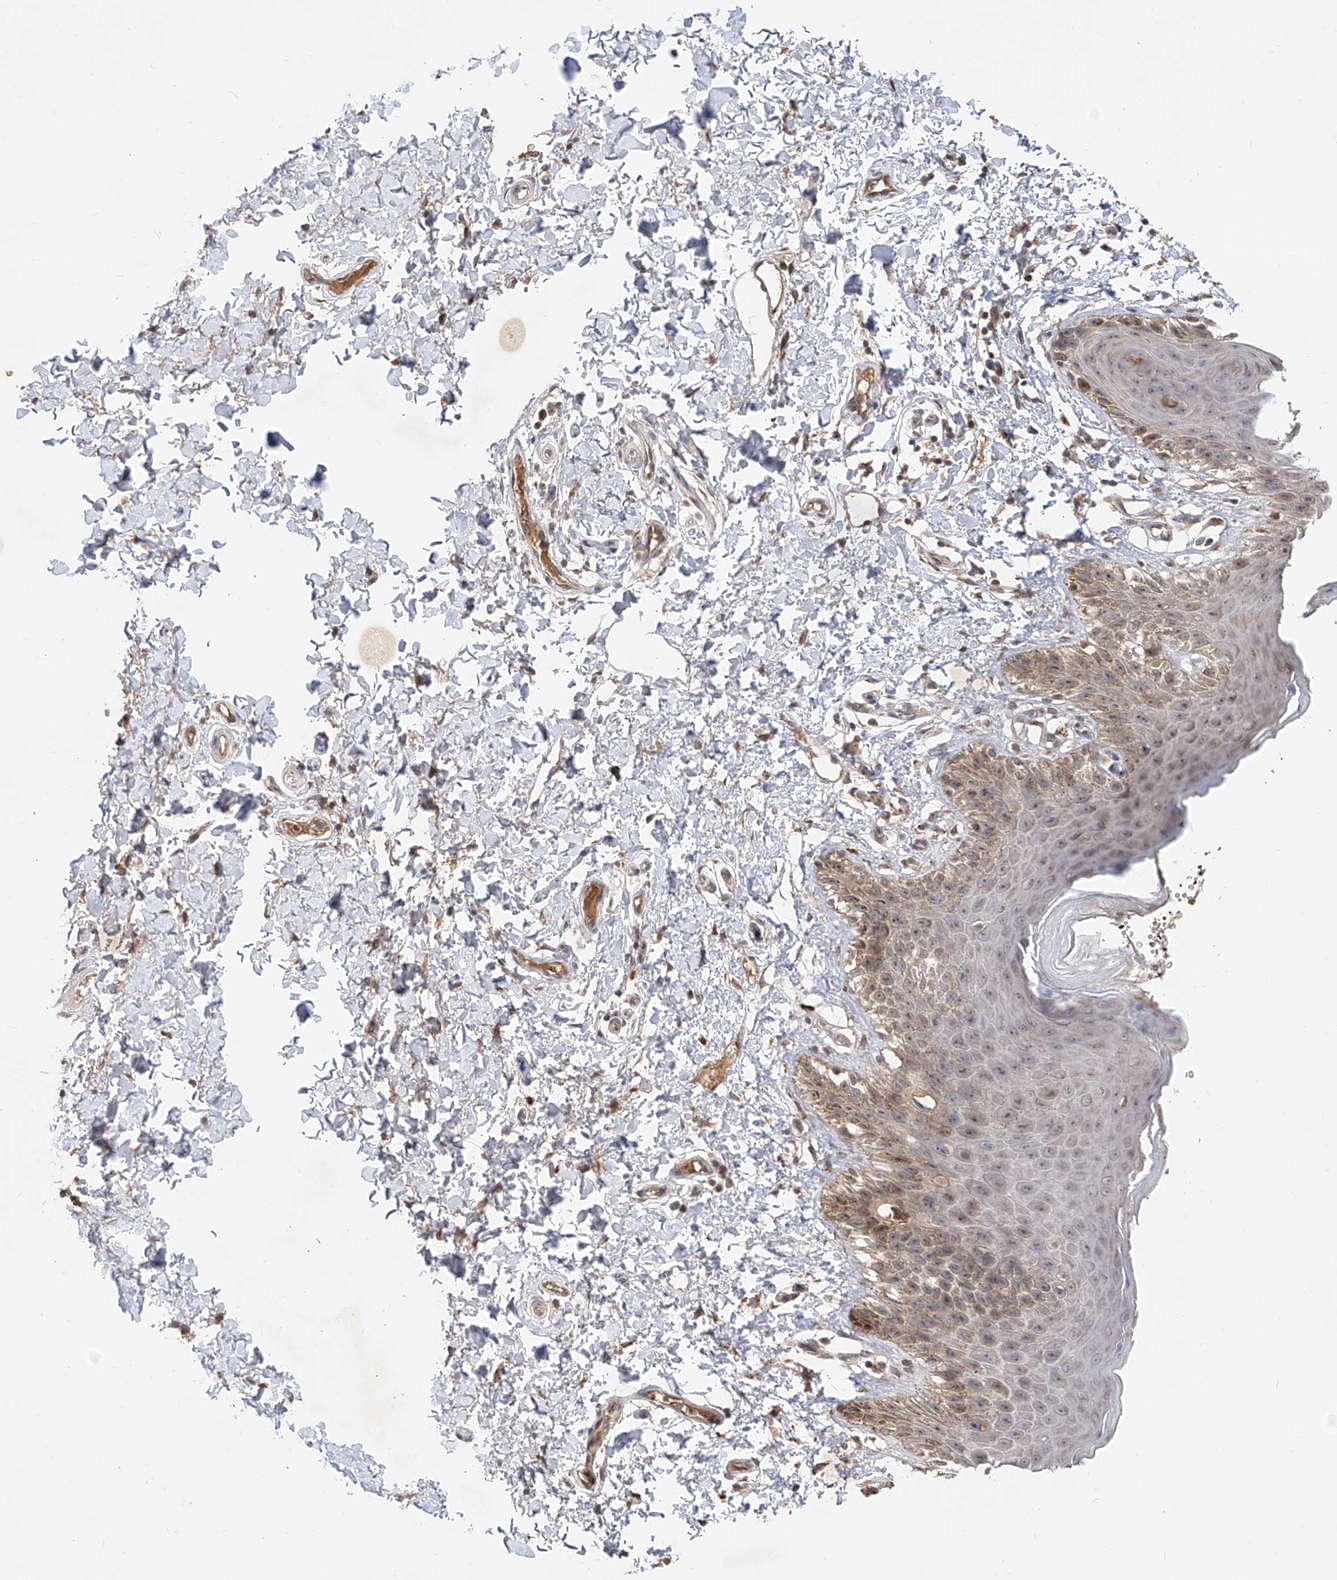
{"staining": {"intensity": "moderate", "quantity": "<25%", "location": "cytoplasmic/membranous"}, "tissue": "skin", "cell_type": "Epidermal cells", "image_type": "normal", "snomed": [{"axis": "morphology", "description": "Normal tissue, NOS"}, {"axis": "topography", "description": "Anal"}], "caption": "This micrograph displays IHC staining of unremarkable skin, with low moderate cytoplasmic/membranous expression in about <25% of epidermal cells.", "gene": "EDN1", "patient": {"sex": "male", "age": 44}}